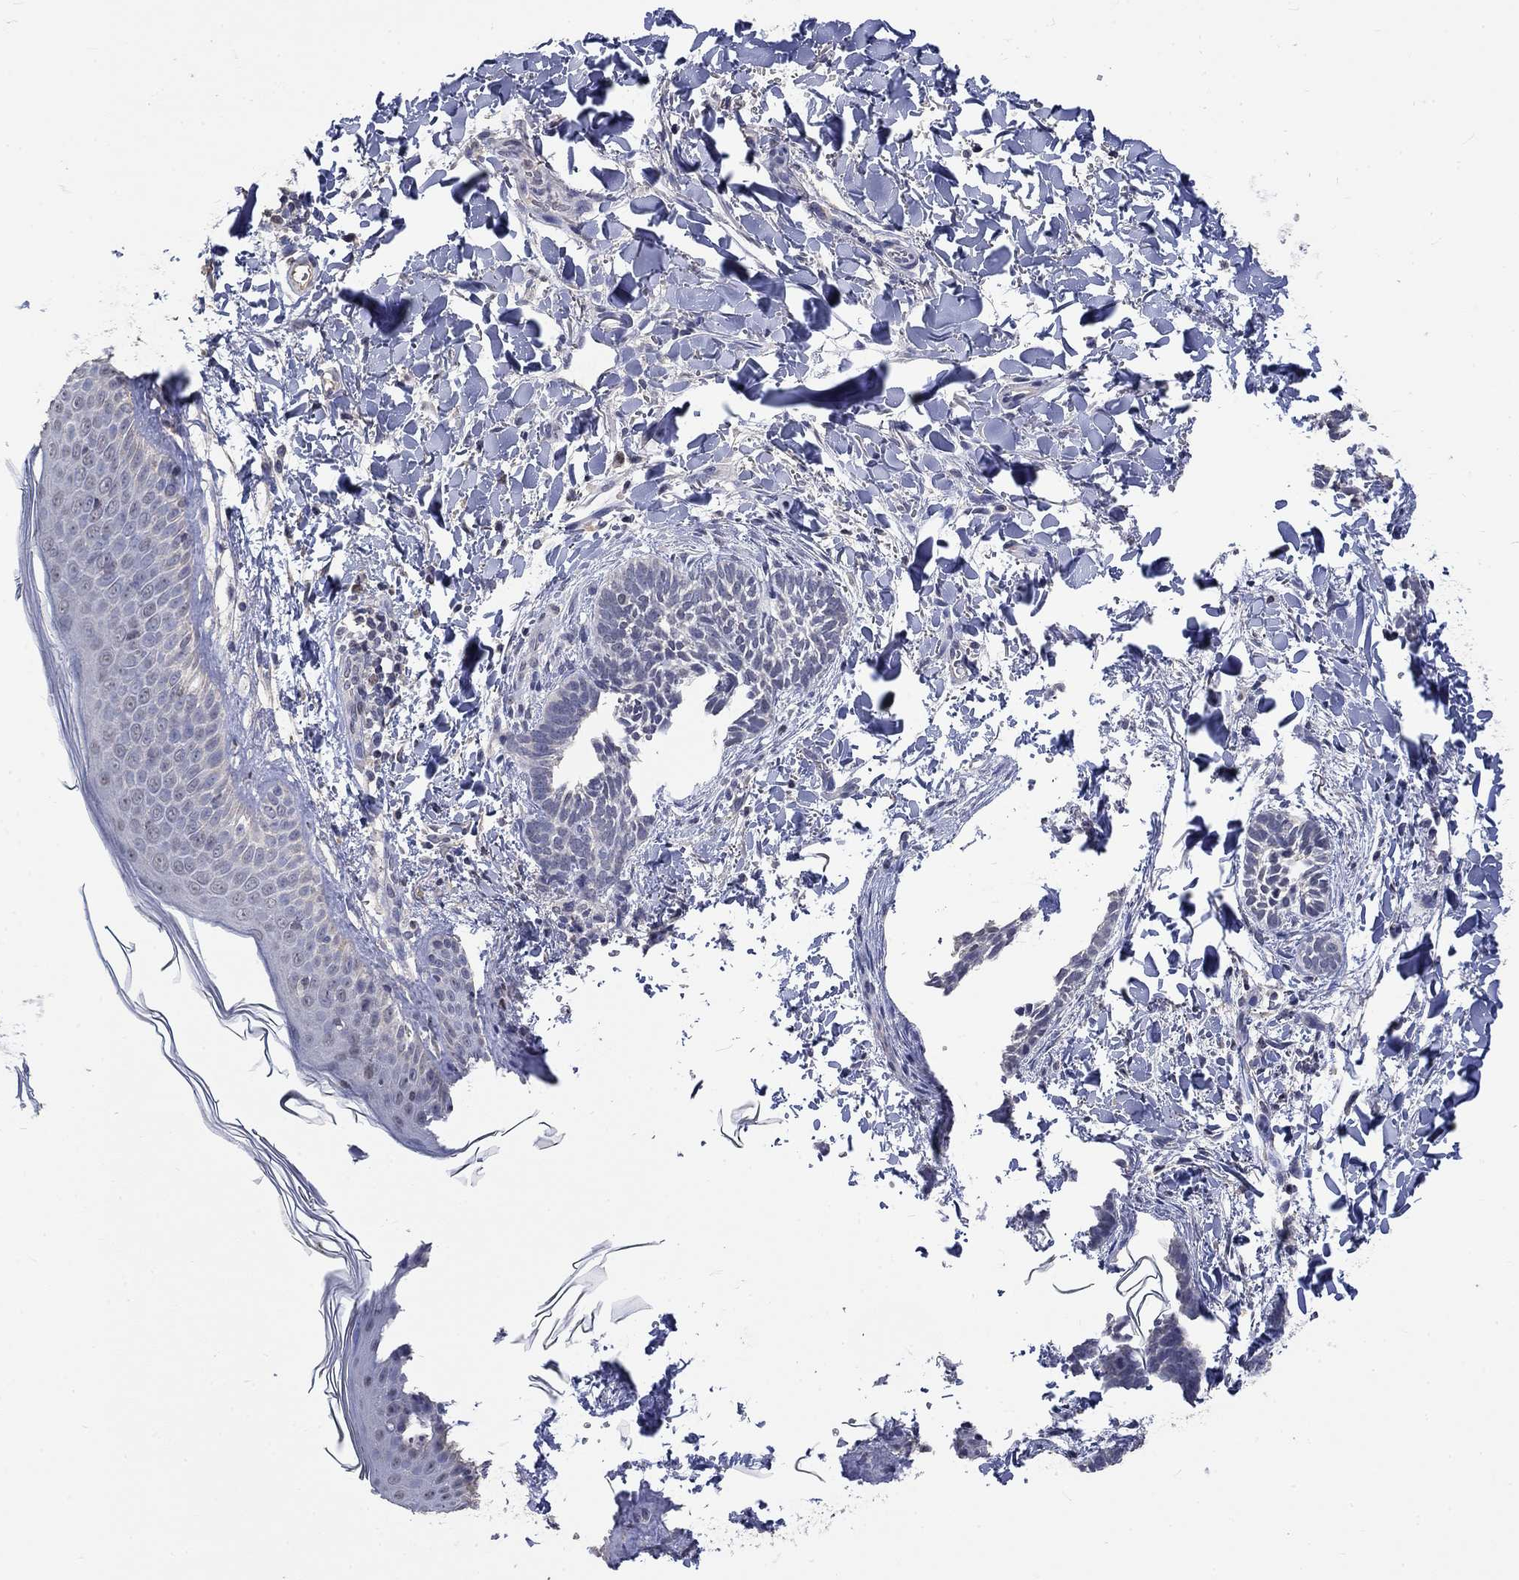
{"staining": {"intensity": "negative", "quantity": "none", "location": "none"}, "tissue": "skin cancer", "cell_type": "Tumor cells", "image_type": "cancer", "snomed": [{"axis": "morphology", "description": "Normal tissue, NOS"}, {"axis": "morphology", "description": "Basal cell carcinoma"}, {"axis": "topography", "description": "Skin"}], "caption": "Immunohistochemical staining of human skin cancer displays no significant staining in tumor cells.", "gene": "ZBTB18", "patient": {"sex": "male", "age": 46}}